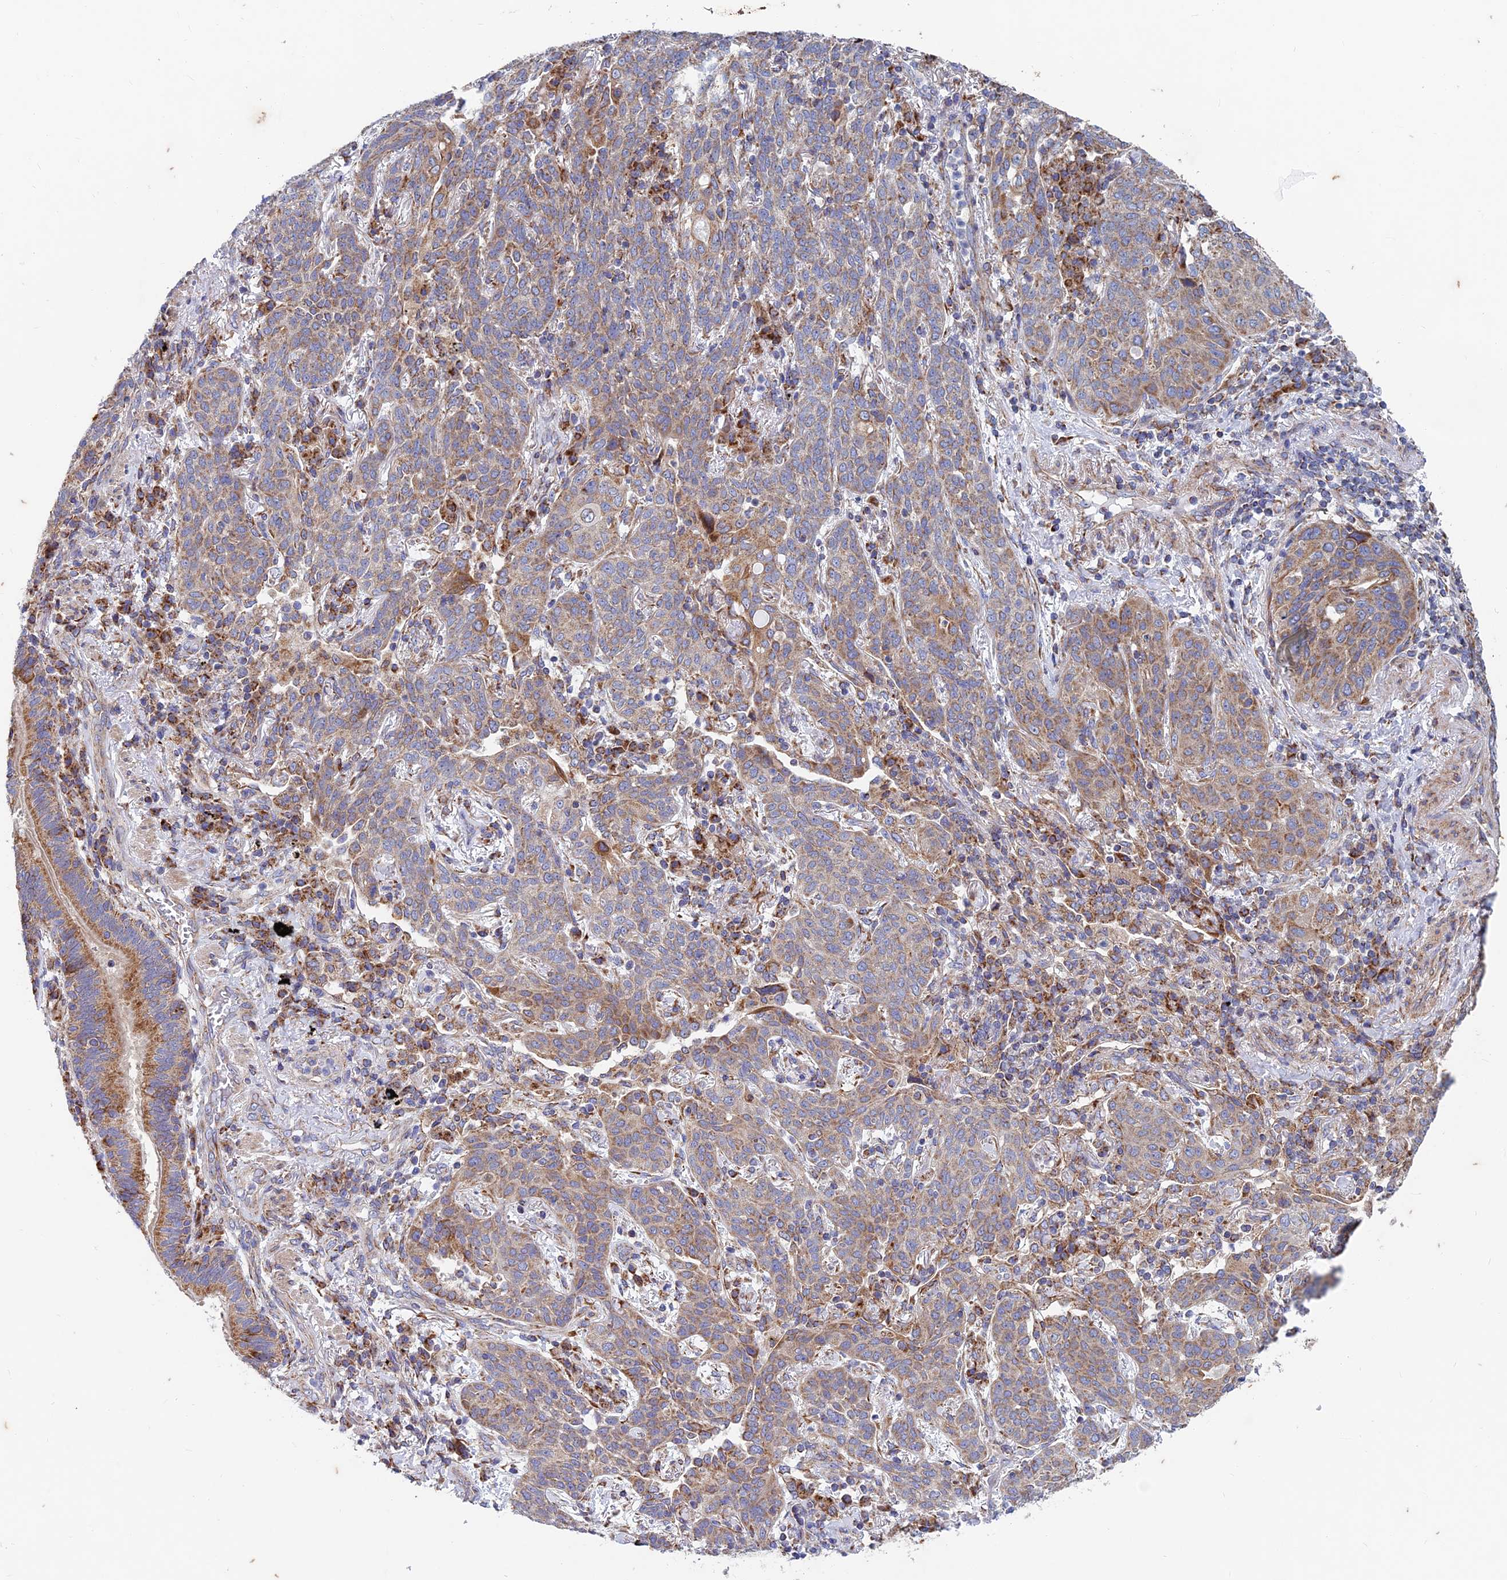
{"staining": {"intensity": "weak", "quantity": ">75%", "location": "cytoplasmic/membranous"}, "tissue": "lung cancer", "cell_type": "Tumor cells", "image_type": "cancer", "snomed": [{"axis": "morphology", "description": "Squamous cell carcinoma, NOS"}, {"axis": "topography", "description": "Lung"}], "caption": "There is low levels of weak cytoplasmic/membranous positivity in tumor cells of squamous cell carcinoma (lung), as demonstrated by immunohistochemical staining (brown color).", "gene": "AP4S1", "patient": {"sex": "female", "age": 70}}